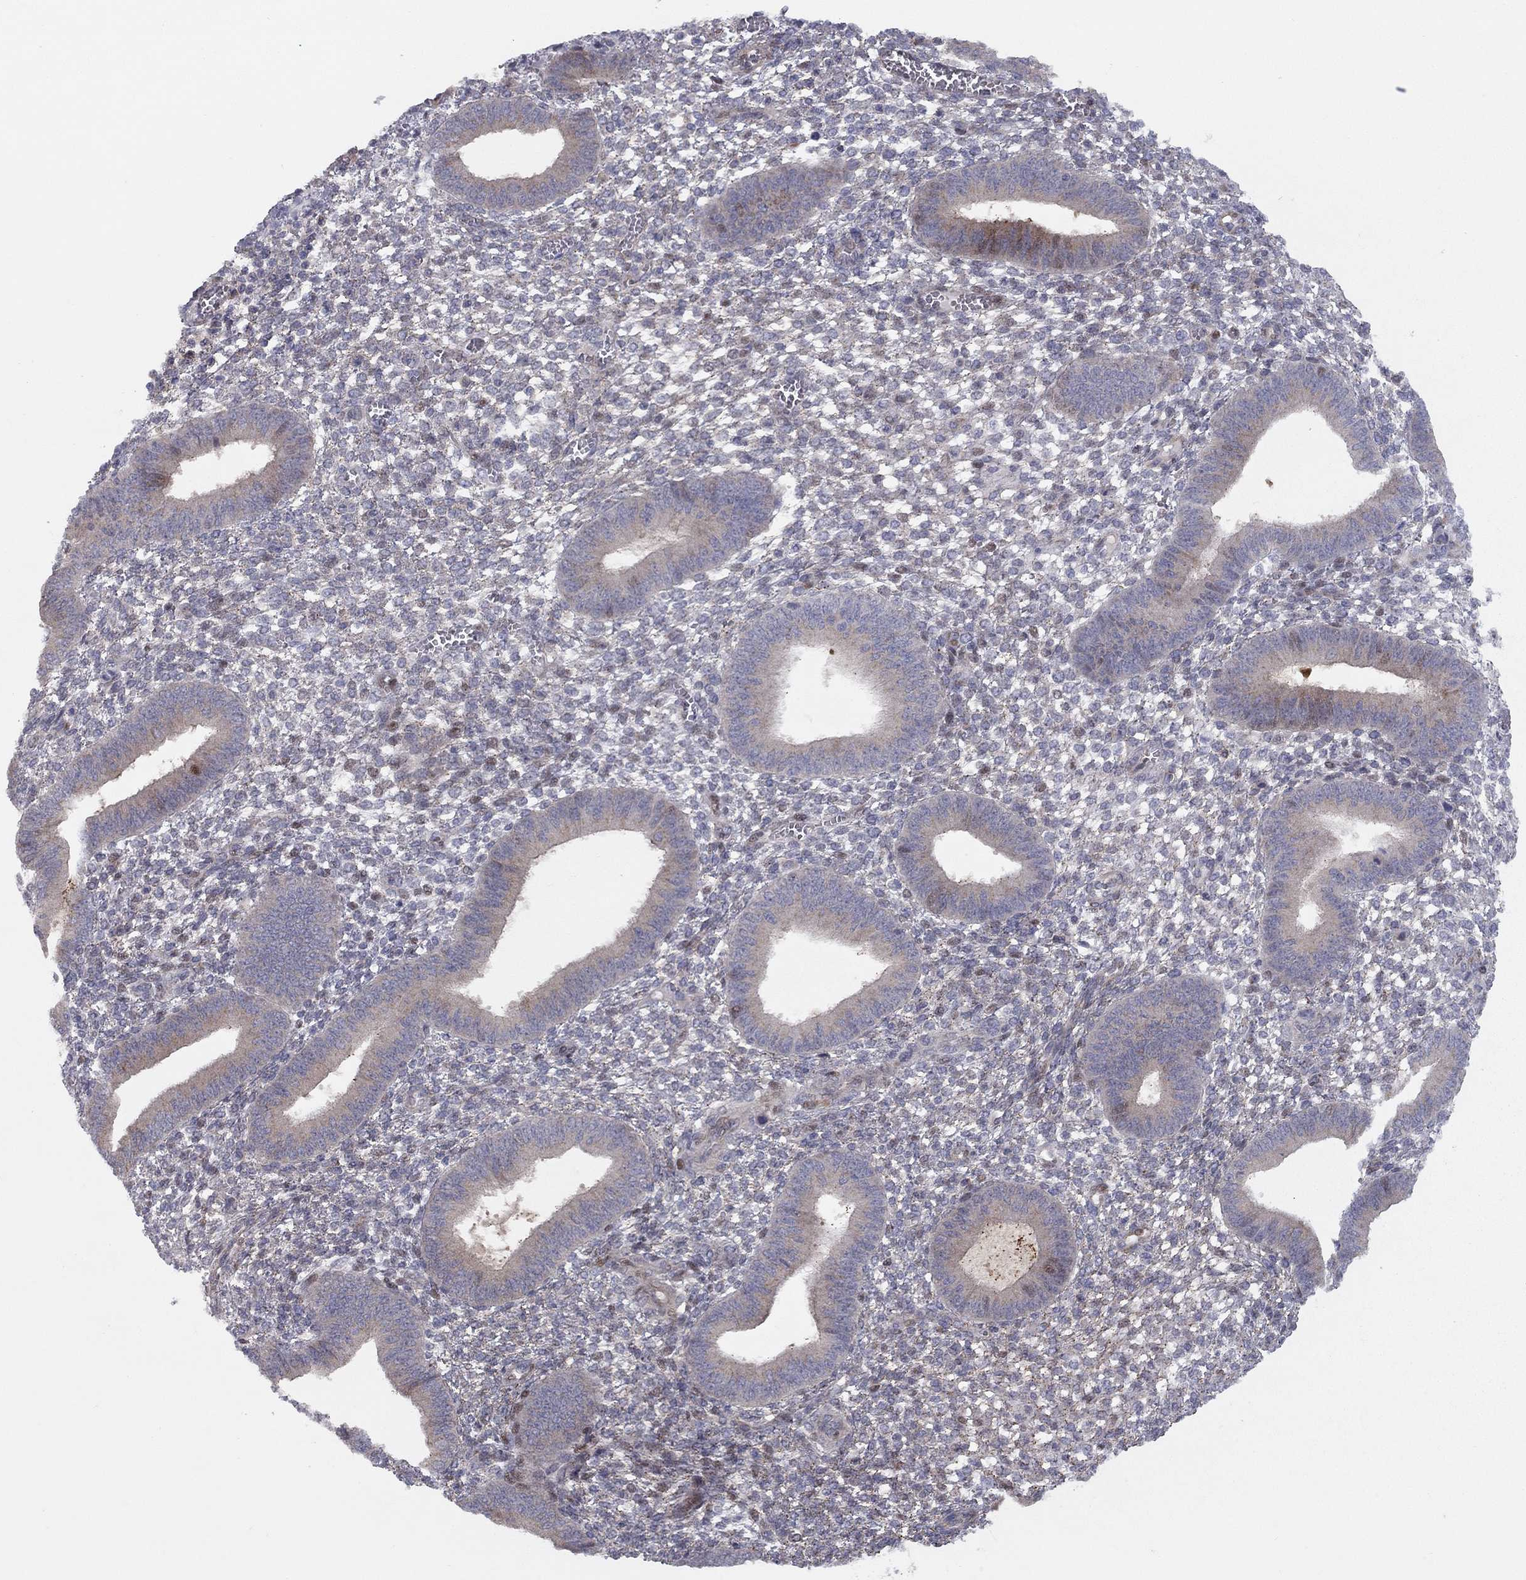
{"staining": {"intensity": "negative", "quantity": "none", "location": "none"}, "tissue": "endometrium", "cell_type": "Cells in endometrial stroma", "image_type": "normal", "snomed": [{"axis": "morphology", "description": "Normal tissue, NOS"}, {"axis": "topography", "description": "Endometrium"}], "caption": "A high-resolution image shows IHC staining of benign endometrium, which reveals no significant positivity in cells in endometrial stroma. The staining was performed using DAB to visualize the protein expression in brown, while the nuclei were stained in blue with hematoxylin (Magnification: 20x).", "gene": "DUSP7", "patient": {"sex": "female", "age": 42}}